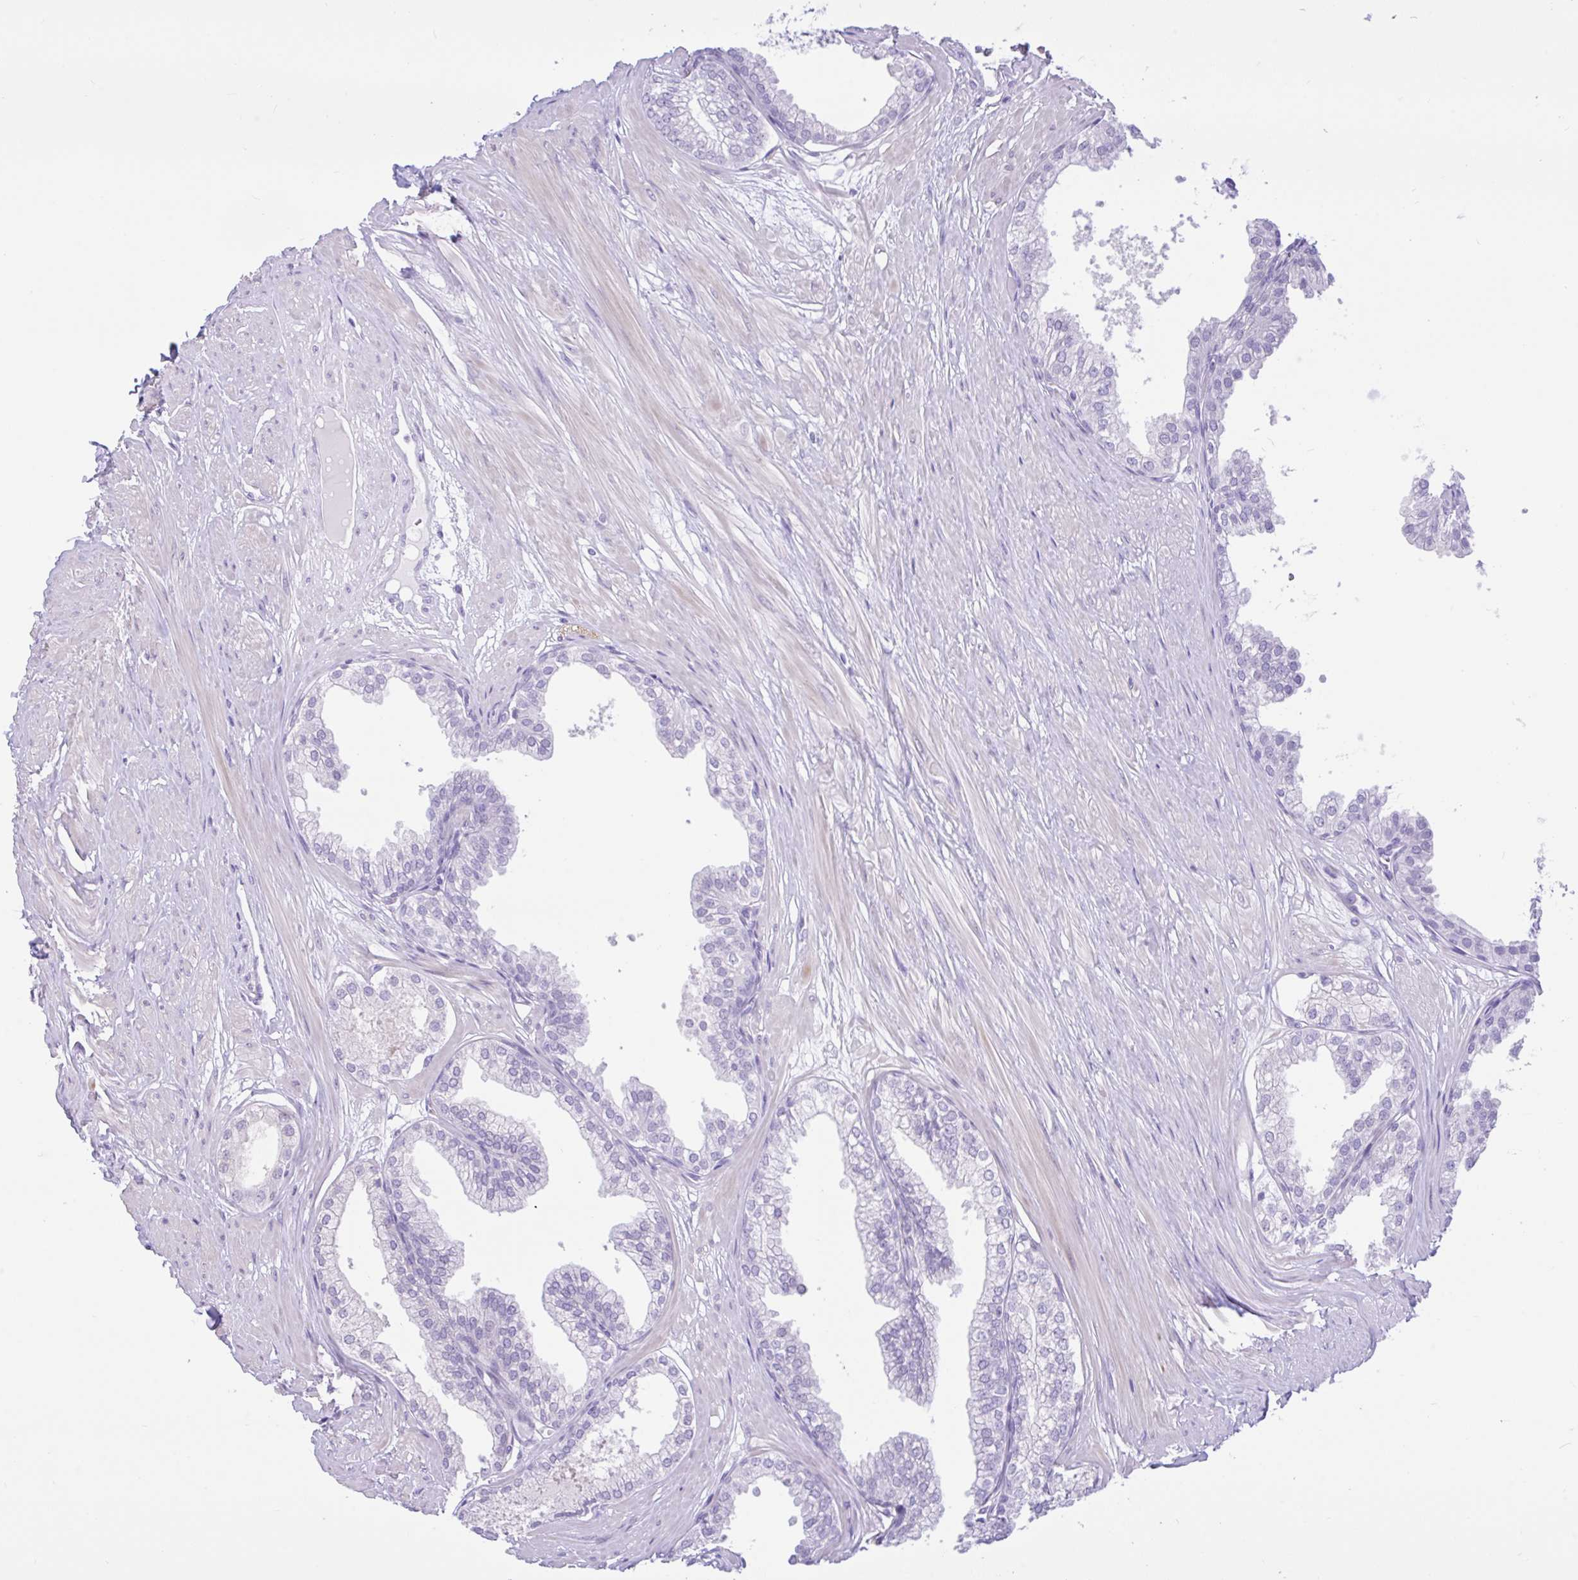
{"staining": {"intensity": "negative", "quantity": "none", "location": "none"}, "tissue": "prostate", "cell_type": "Glandular cells", "image_type": "normal", "snomed": [{"axis": "morphology", "description": "Normal tissue, NOS"}, {"axis": "topography", "description": "Prostate"}, {"axis": "topography", "description": "Peripheral nerve tissue"}], "caption": "Unremarkable prostate was stained to show a protein in brown. There is no significant expression in glandular cells.", "gene": "REEP1", "patient": {"sex": "male", "age": 55}}